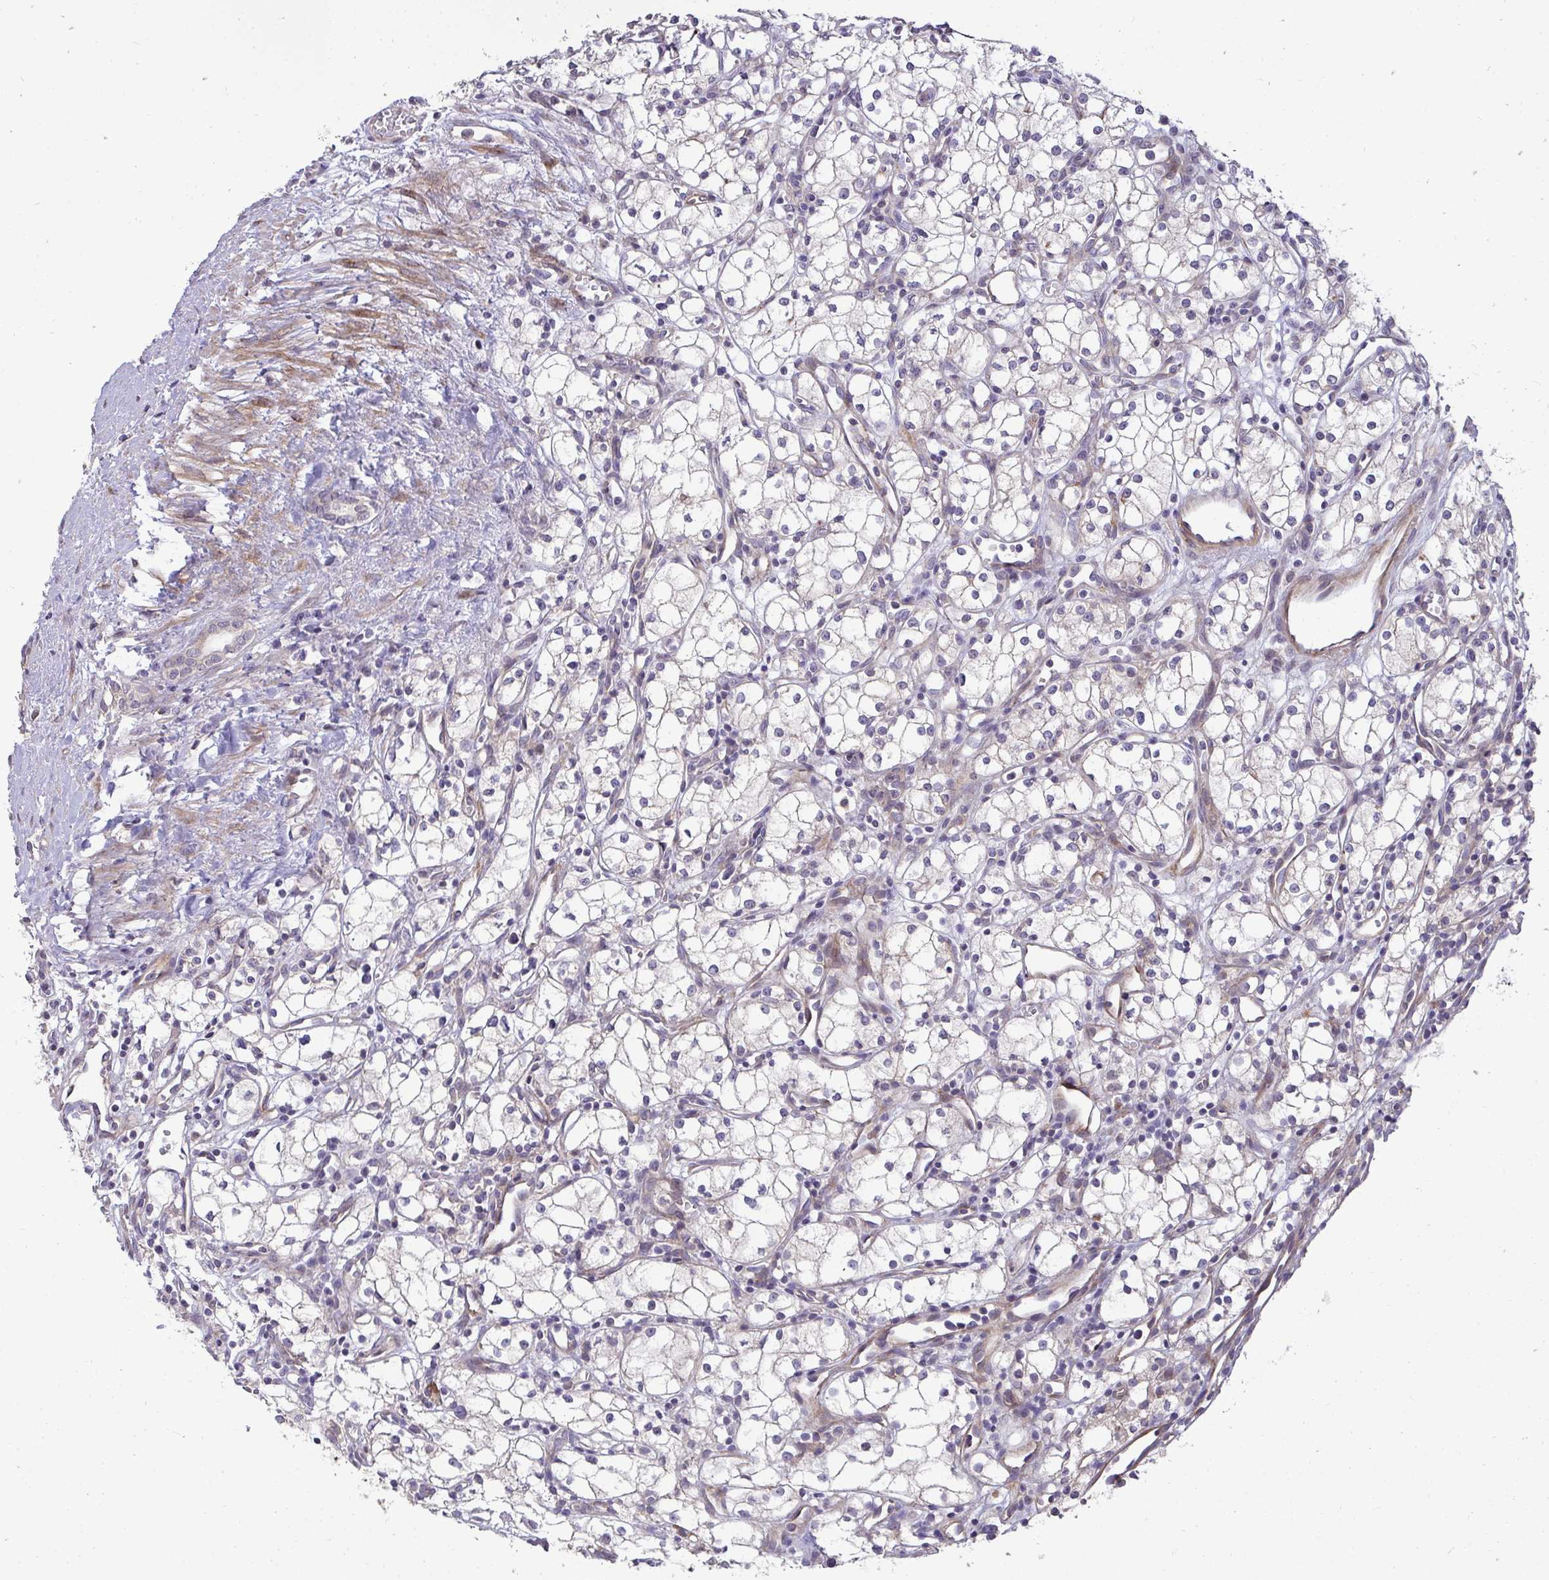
{"staining": {"intensity": "negative", "quantity": "none", "location": "none"}, "tissue": "renal cancer", "cell_type": "Tumor cells", "image_type": "cancer", "snomed": [{"axis": "morphology", "description": "Adenocarcinoma, NOS"}, {"axis": "topography", "description": "Kidney"}], "caption": "Immunohistochemistry (IHC) histopathology image of neoplastic tissue: human renal cancer stained with DAB (3,3'-diaminobenzidine) shows no significant protein positivity in tumor cells.", "gene": "SH2D1B", "patient": {"sex": "male", "age": 59}}